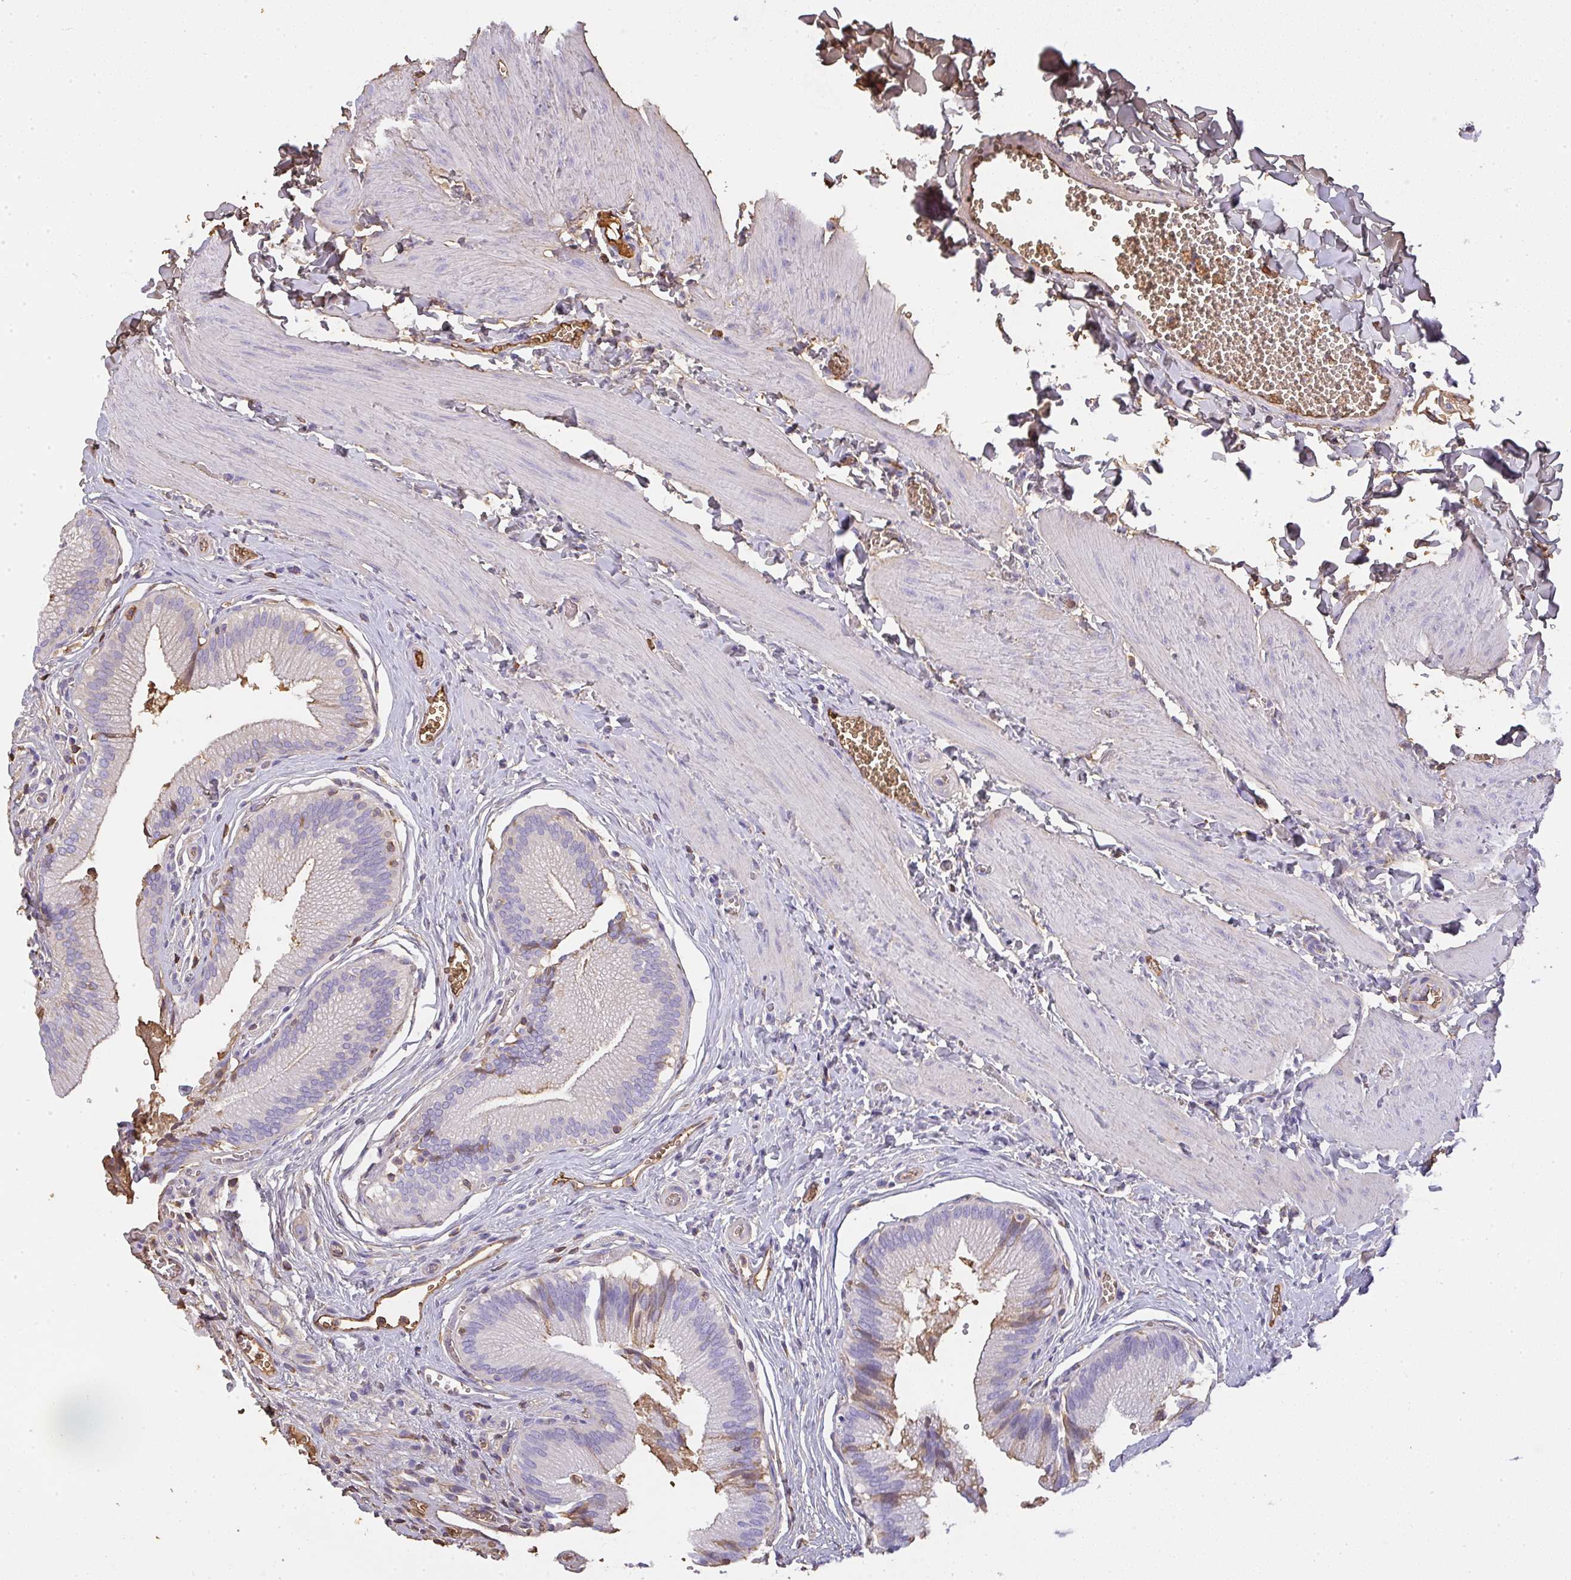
{"staining": {"intensity": "negative", "quantity": "none", "location": "none"}, "tissue": "gallbladder", "cell_type": "Glandular cells", "image_type": "normal", "snomed": [{"axis": "morphology", "description": "Normal tissue, NOS"}, {"axis": "topography", "description": "Gallbladder"}], "caption": "This is an IHC micrograph of normal gallbladder. There is no expression in glandular cells.", "gene": "SMYD5", "patient": {"sex": "male", "age": 17}}